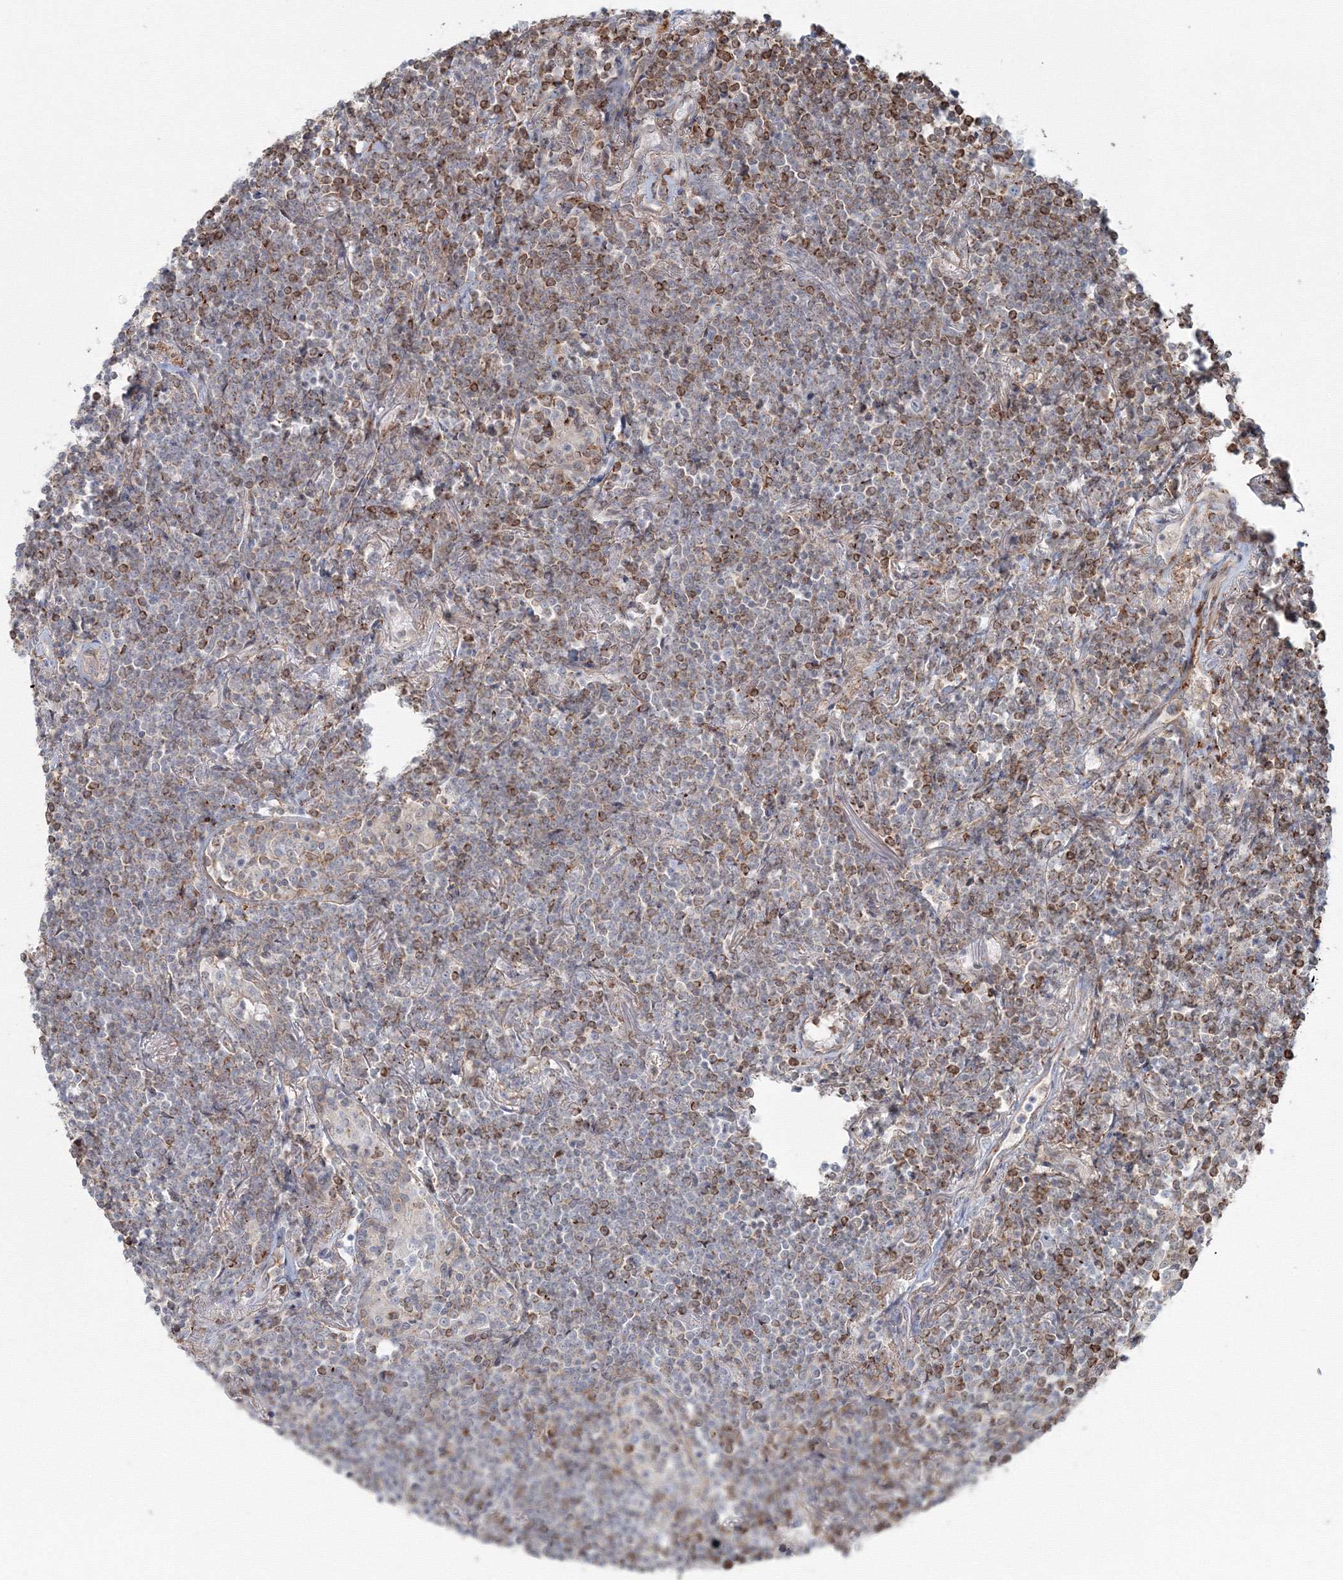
{"staining": {"intensity": "negative", "quantity": "none", "location": "none"}, "tissue": "lymphoma", "cell_type": "Tumor cells", "image_type": "cancer", "snomed": [{"axis": "morphology", "description": "Malignant lymphoma, non-Hodgkin's type, Low grade"}, {"axis": "topography", "description": "Lung"}], "caption": "Image shows no significant protein expression in tumor cells of malignant lymphoma, non-Hodgkin's type (low-grade).", "gene": "SH3PXD2A", "patient": {"sex": "female", "age": 71}}